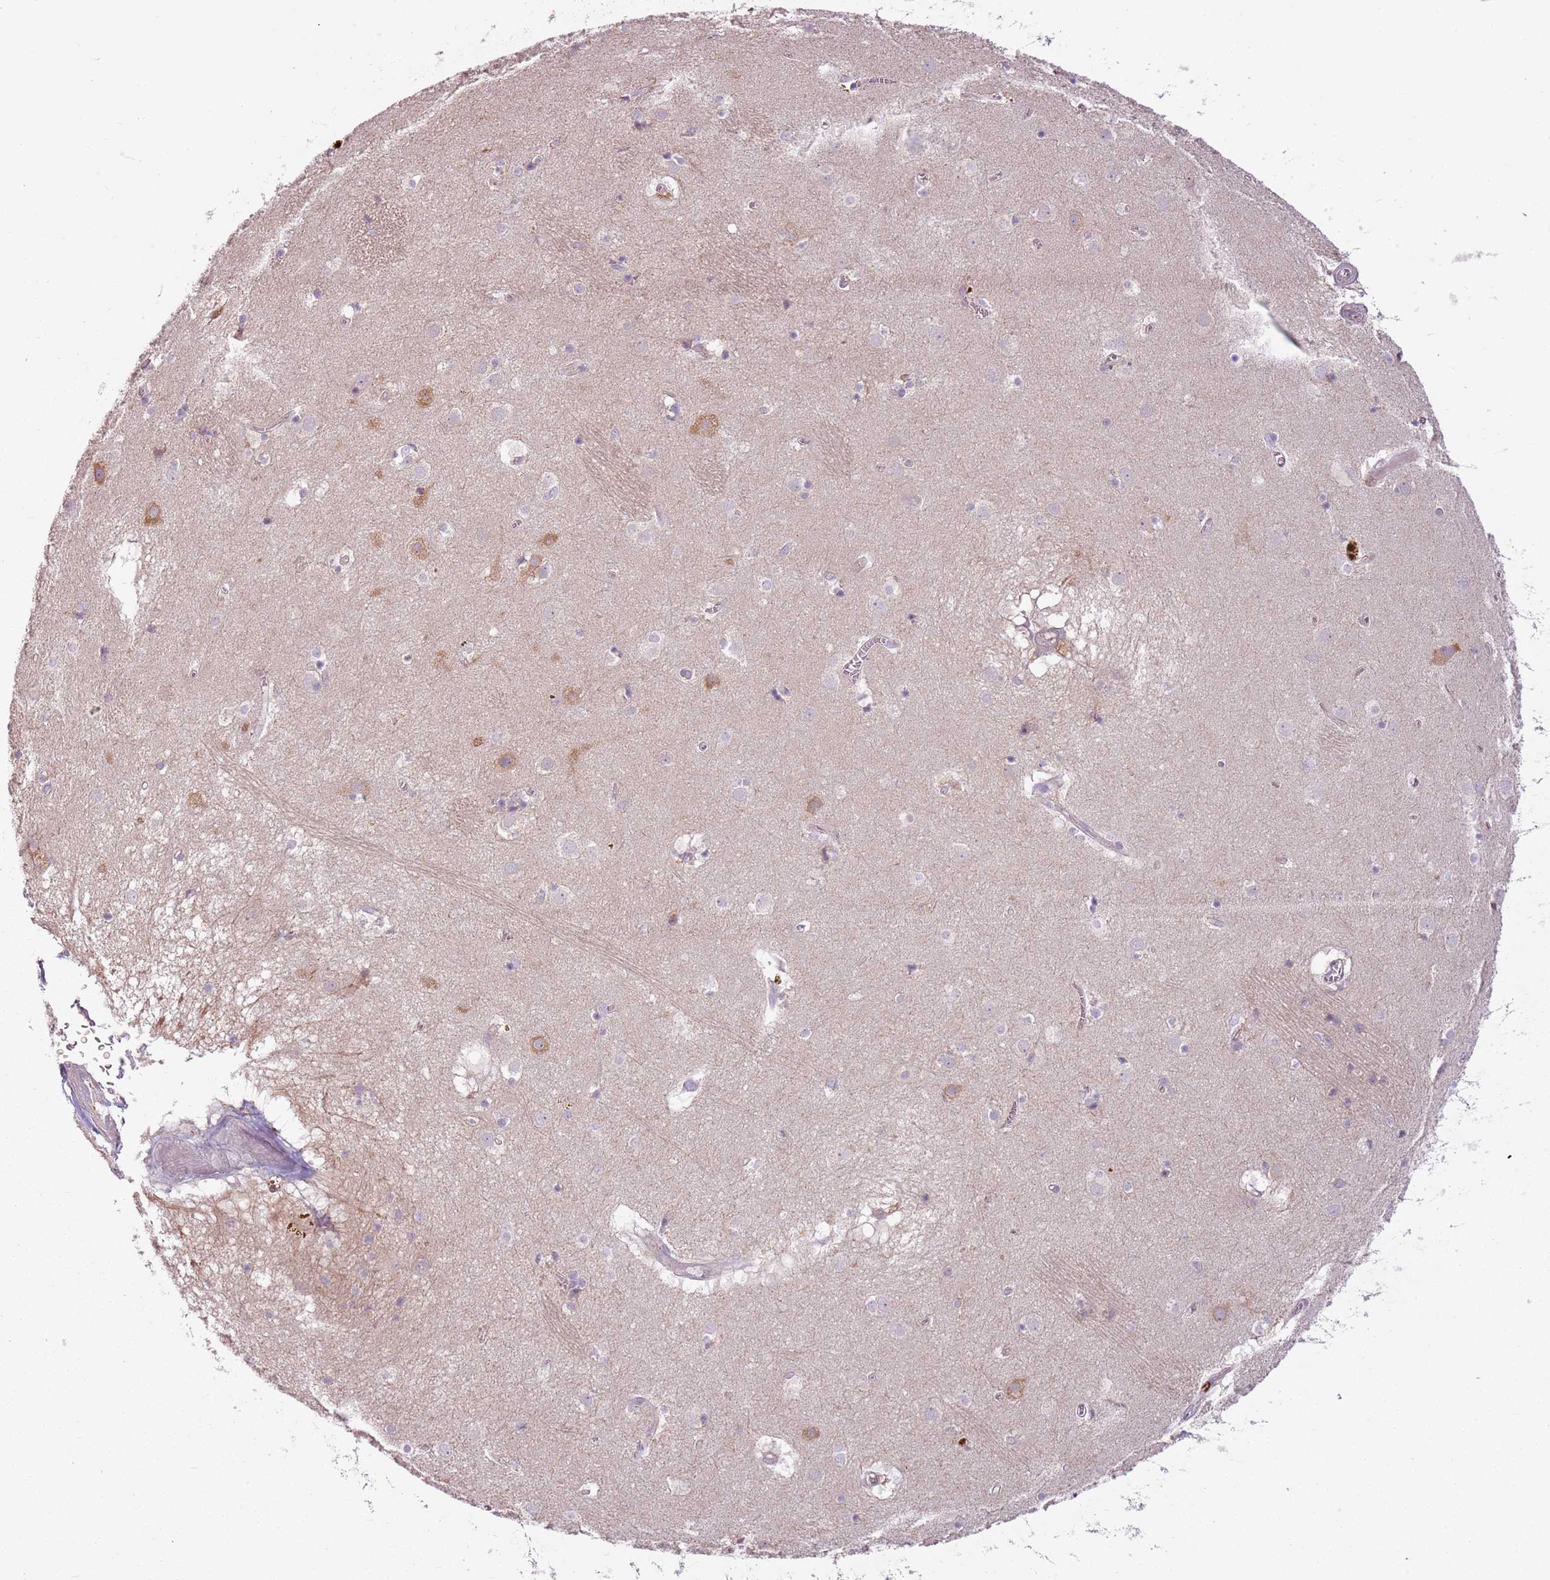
{"staining": {"intensity": "negative", "quantity": "none", "location": "none"}, "tissue": "caudate", "cell_type": "Glial cells", "image_type": "normal", "snomed": [{"axis": "morphology", "description": "Normal tissue, NOS"}, {"axis": "topography", "description": "Lateral ventricle wall"}], "caption": "Glial cells show no significant protein expression in normal caudate. (Brightfield microscopy of DAB IHC at high magnification).", "gene": "SPAG4", "patient": {"sex": "male", "age": 70}}